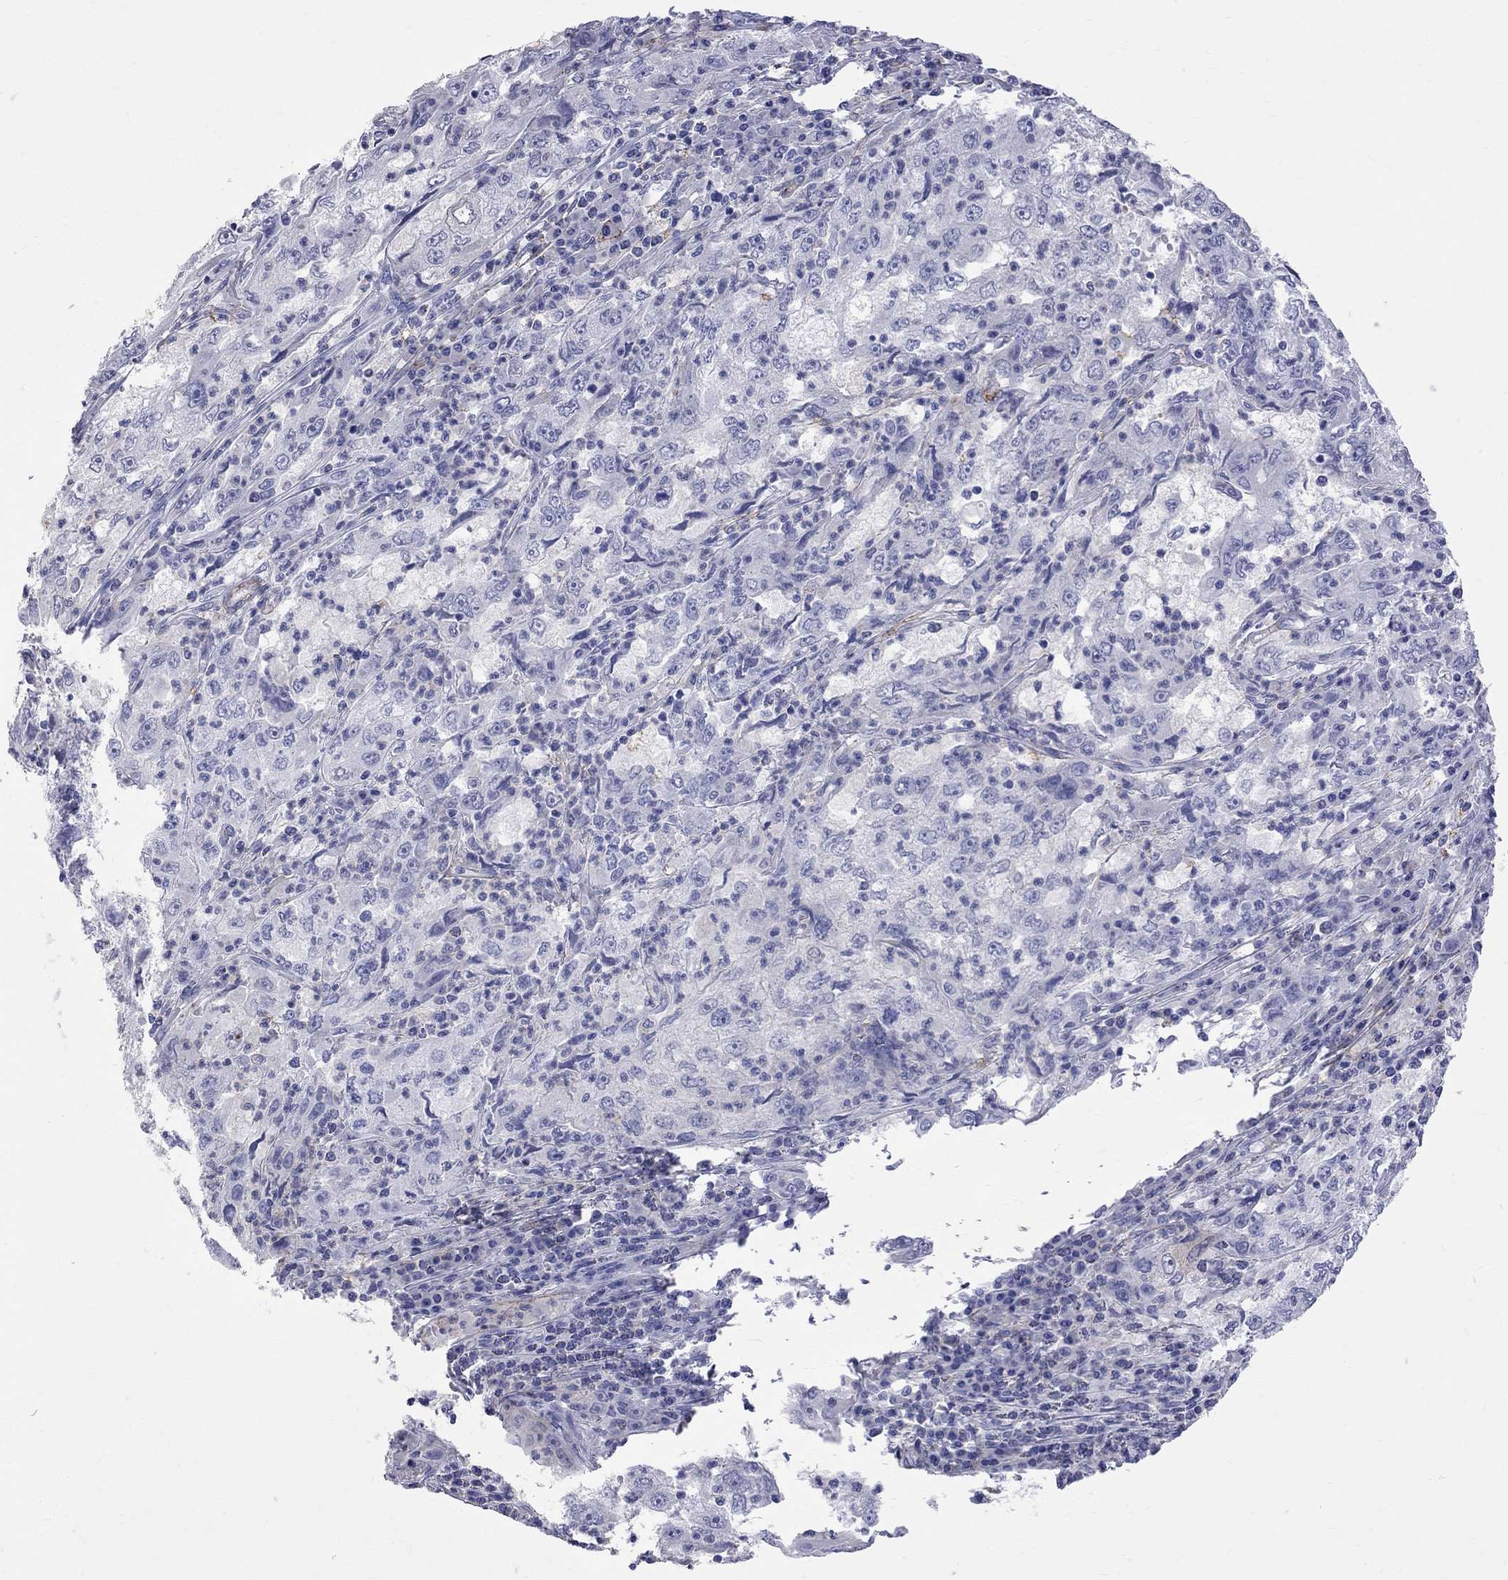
{"staining": {"intensity": "negative", "quantity": "none", "location": "none"}, "tissue": "cervical cancer", "cell_type": "Tumor cells", "image_type": "cancer", "snomed": [{"axis": "morphology", "description": "Squamous cell carcinoma, NOS"}, {"axis": "topography", "description": "Cervix"}], "caption": "Tumor cells show no significant staining in cervical cancer (squamous cell carcinoma).", "gene": "S100A3", "patient": {"sex": "female", "age": 36}}